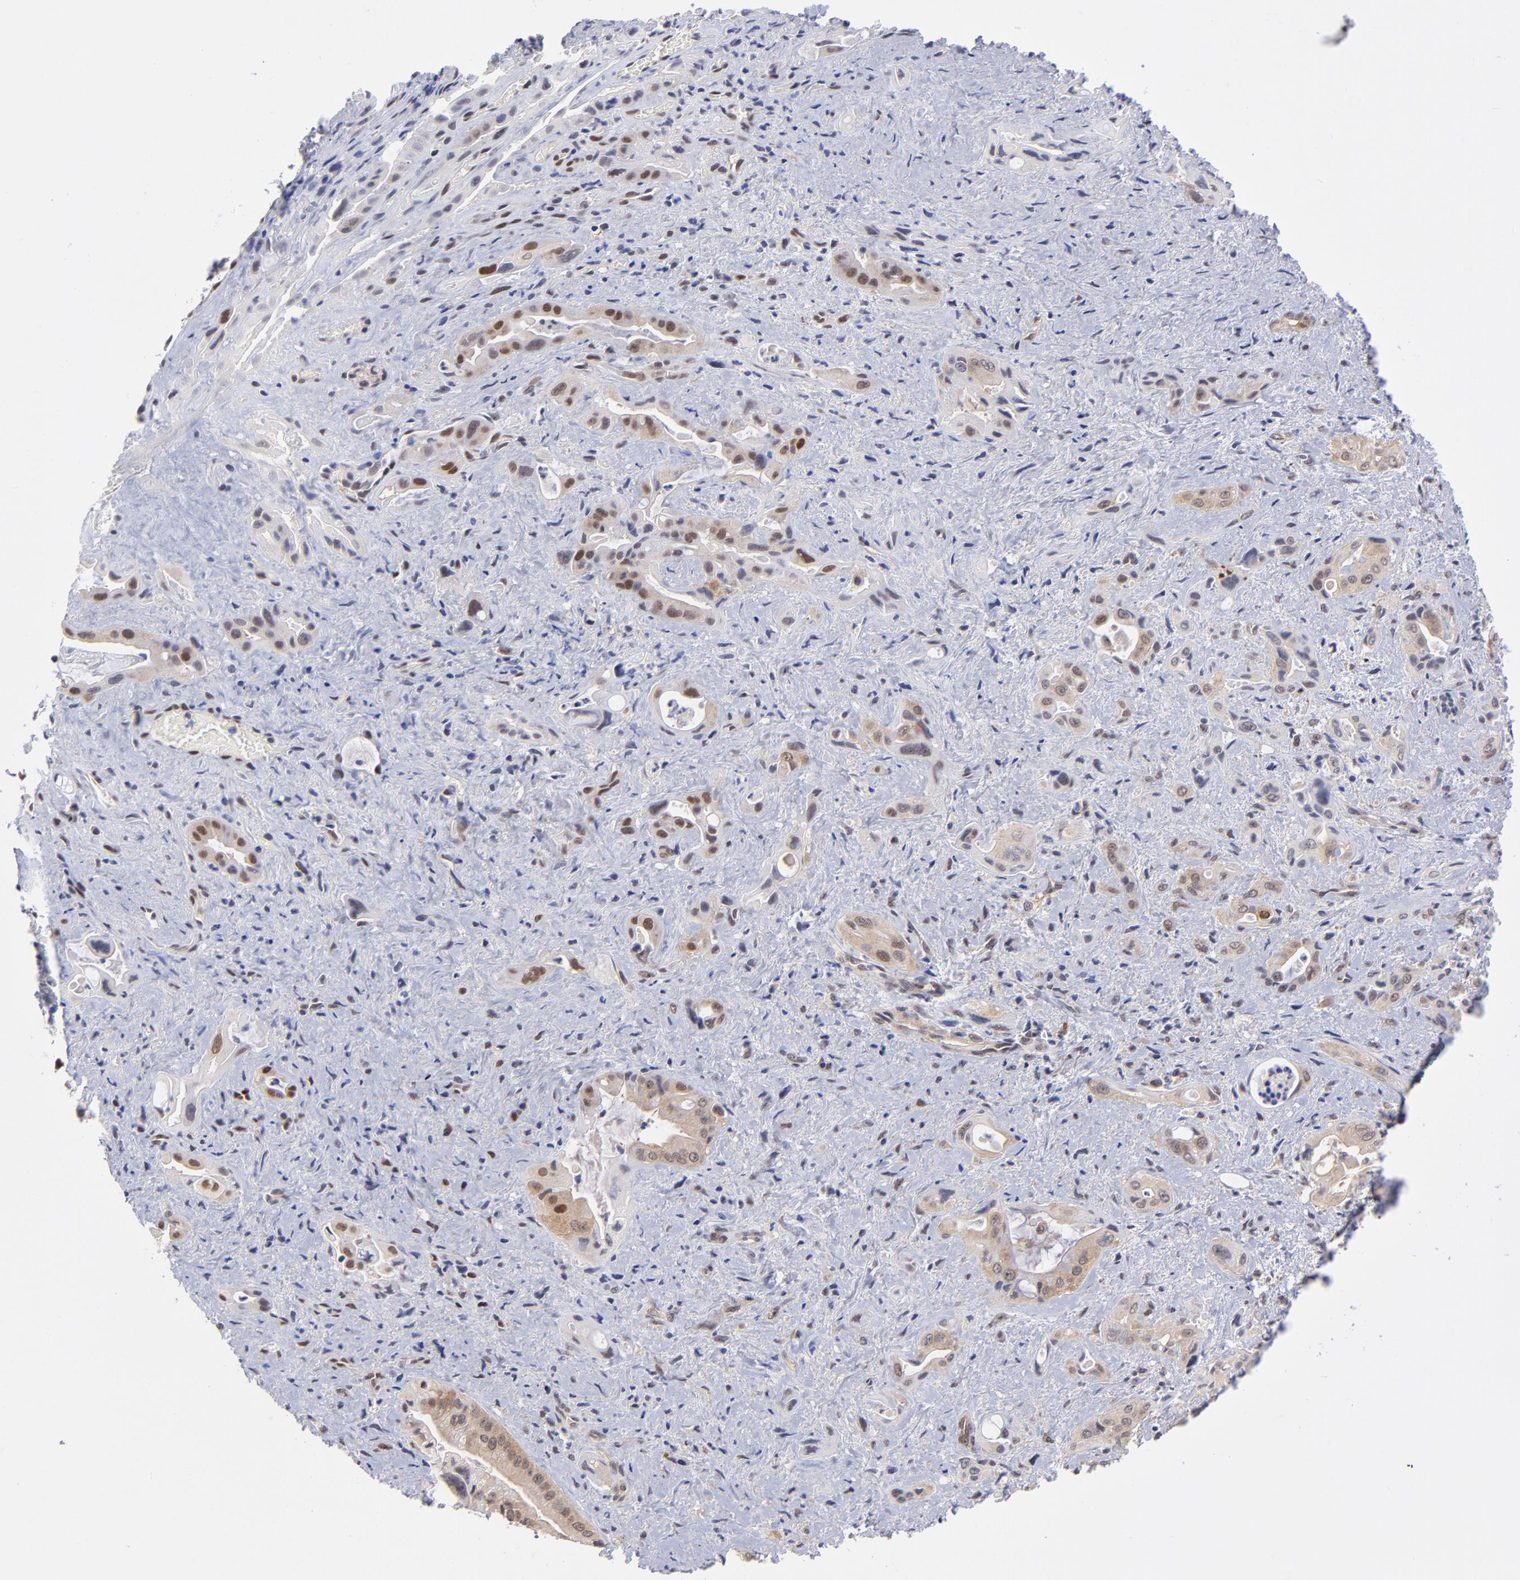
{"staining": {"intensity": "weak", "quantity": ">75%", "location": "cytoplasmic/membranous"}, "tissue": "pancreatic cancer", "cell_type": "Tumor cells", "image_type": "cancer", "snomed": [{"axis": "morphology", "description": "Adenocarcinoma, NOS"}, {"axis": "topography", "description": "Pancreas"}], "caption": "A high-resolution image shows immunohistochemistry staining of pancreatic cancer (adenocarcinoma), which displays weak cytoplasmic/membranous expression in about >75% of tumor cells. (DAB IHC with brightfield microscopy, high magnification).", "gene": "UBE2E3", "patient": {"sex": "male", "age": 77}}